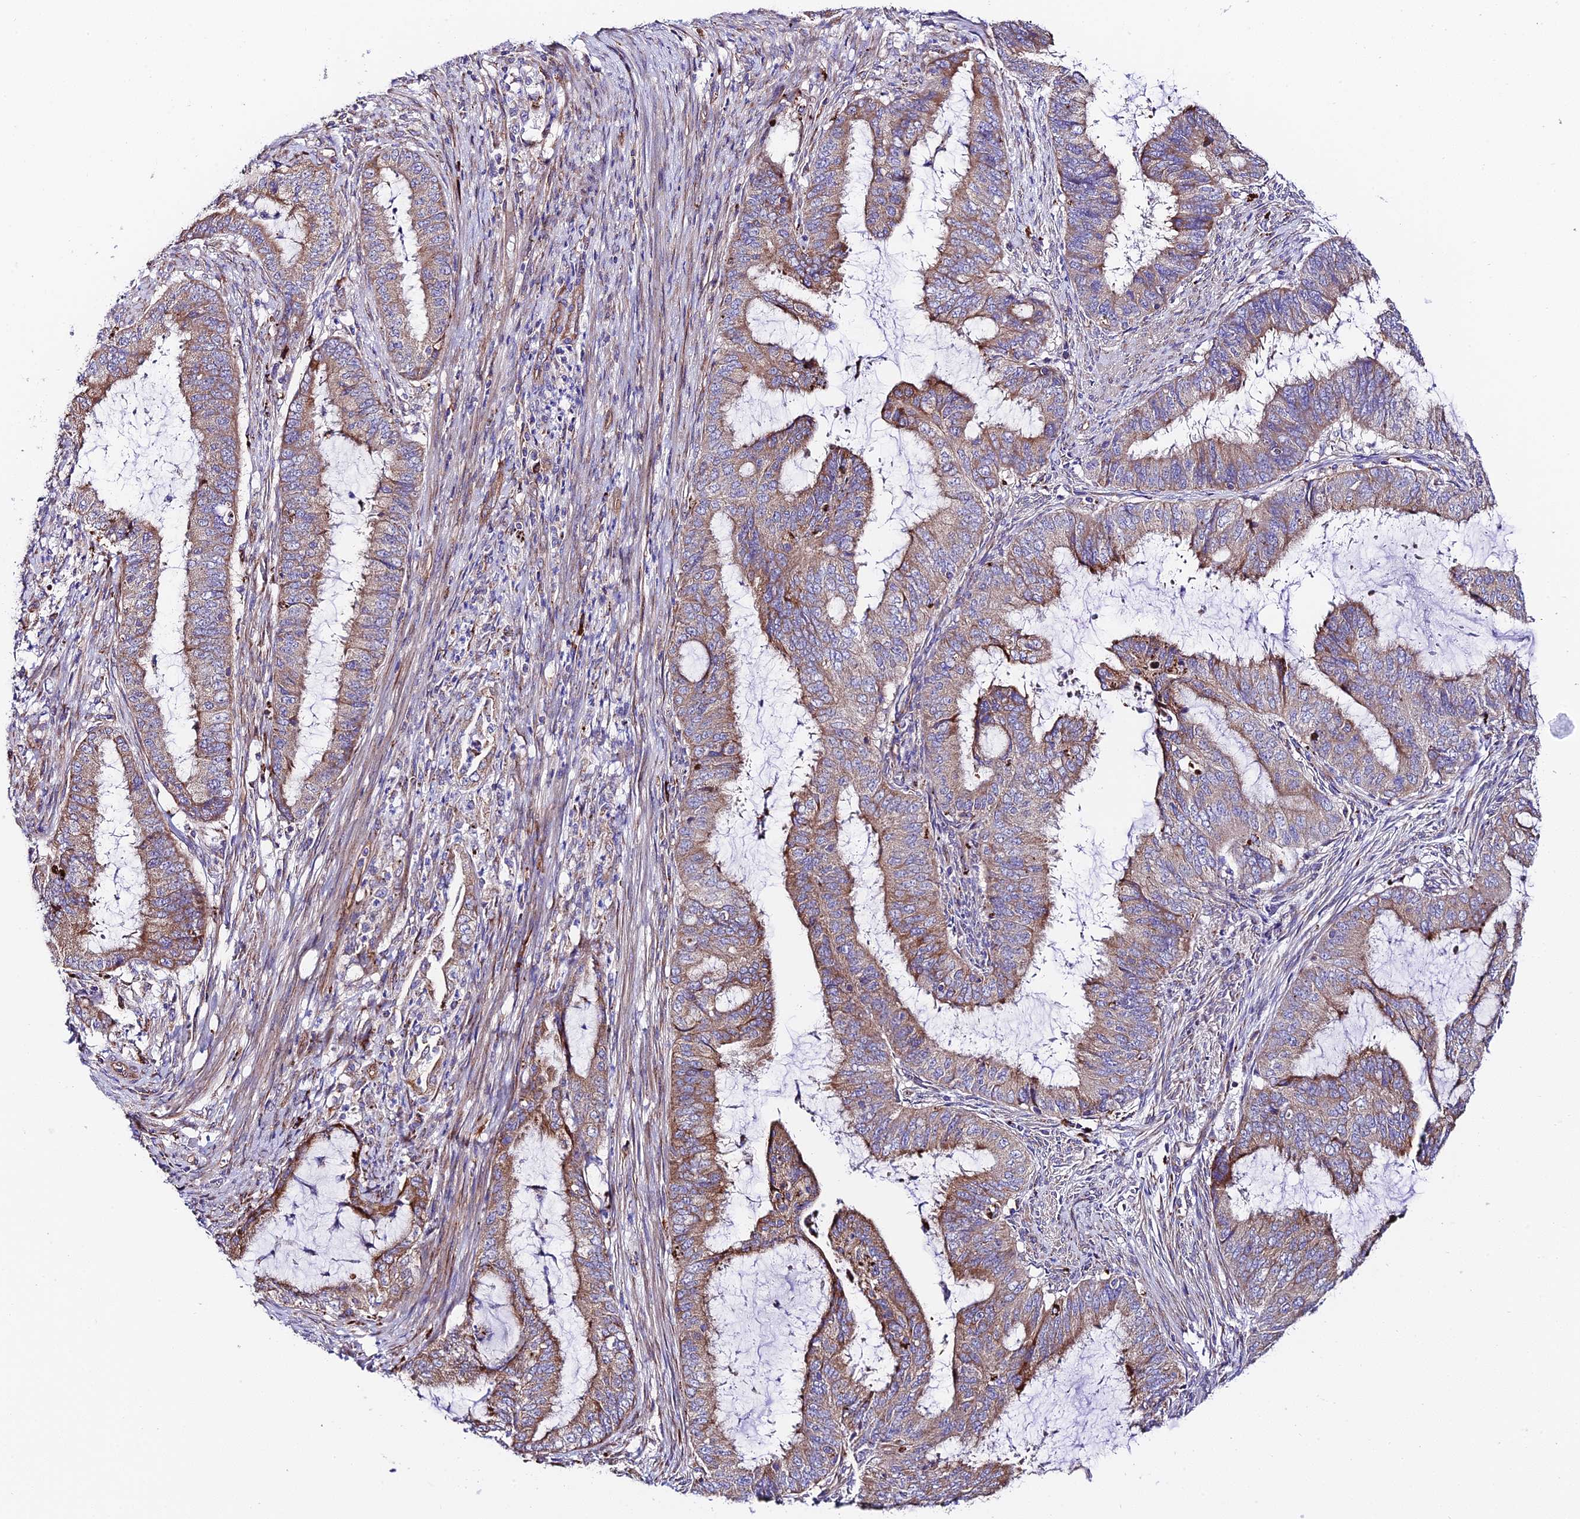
{"staining": {"intensity": "moderate", "quantity": ">75%", "location": "cytoplasmic/membranous"}, "tissue": "endometrial cancer", "cell_type": "Tumor cells", "image_type": "cancer", "snomed": [{"axis": "morphology", "description": "Adenocarcinoma, NOS"}, {"axis": "topography", "description": "Endometrium"}], "caption": "An immunohistochemistry photomicrograph of neoplastic tissue is shown. Protein staining in brown labels moderate cytoplasmic/membranous positivity in endometrial adenocarcinoma within tumor cells. The protein of interest is shown in brown color, while the nuclei are stained blue.", "gene": "VPS13C", "patient": {"sex": "female", "age": 51}}